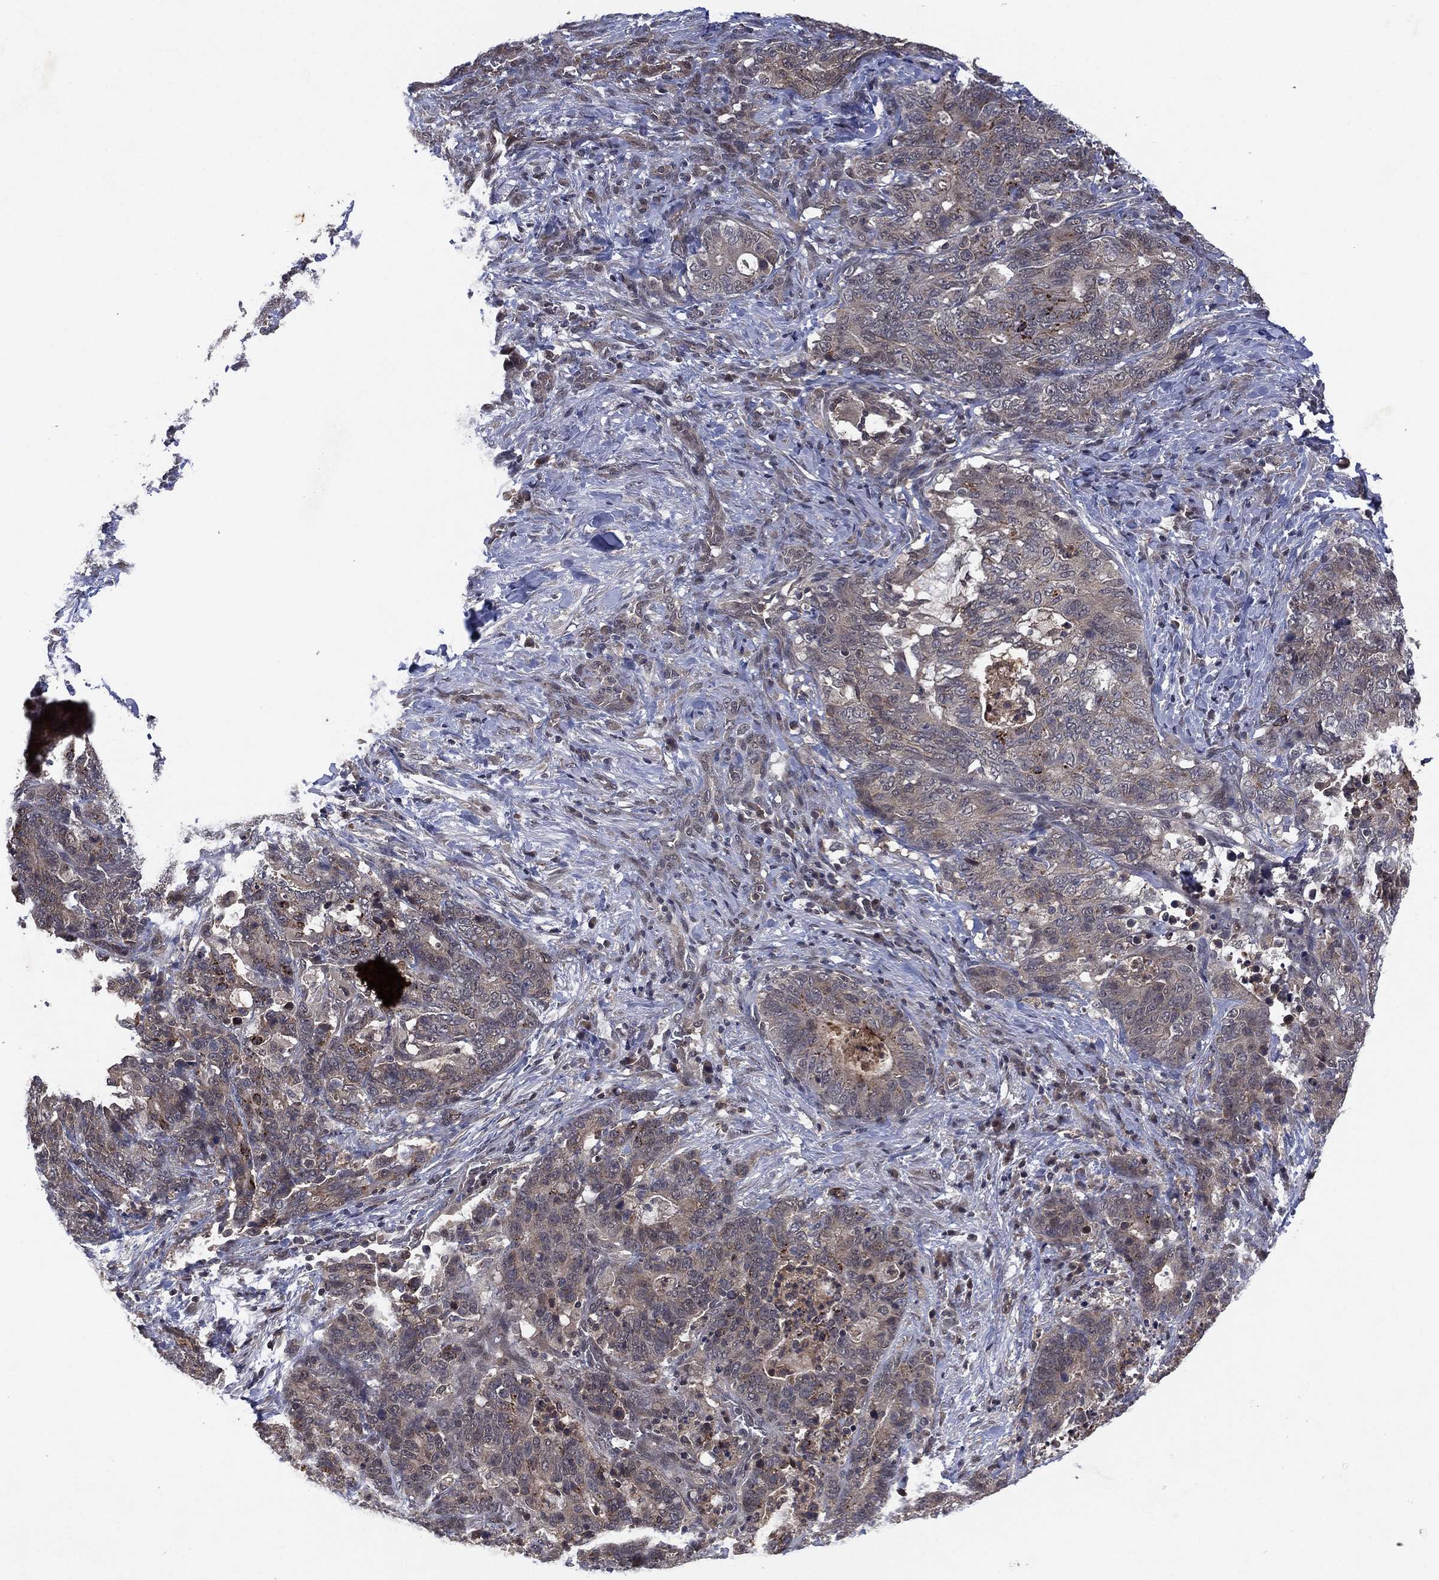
{"staining": {"intensity": "weak", "quantity": "25%-75%", "location": "cytoplasmic/membranous"}, "tissue": "stomach cancer", "cell_type": "Tumor cells", "image_type": "cancer", "snomed": [{"axis": "morphology", "description": "Normal tissue, NOS"}, {"axis": "morphology", "description": "Adenocarcinoma, NOS"}, {"axis": "topography", "description": "Stomach"}], "caption": "A brown stain labels weak cytoplasmic/membranous staining of a protein in stomach adenocarcinoma tumor cells.", "gene": "ATG4B", "patient": {"sex": "female", "age": 64}}